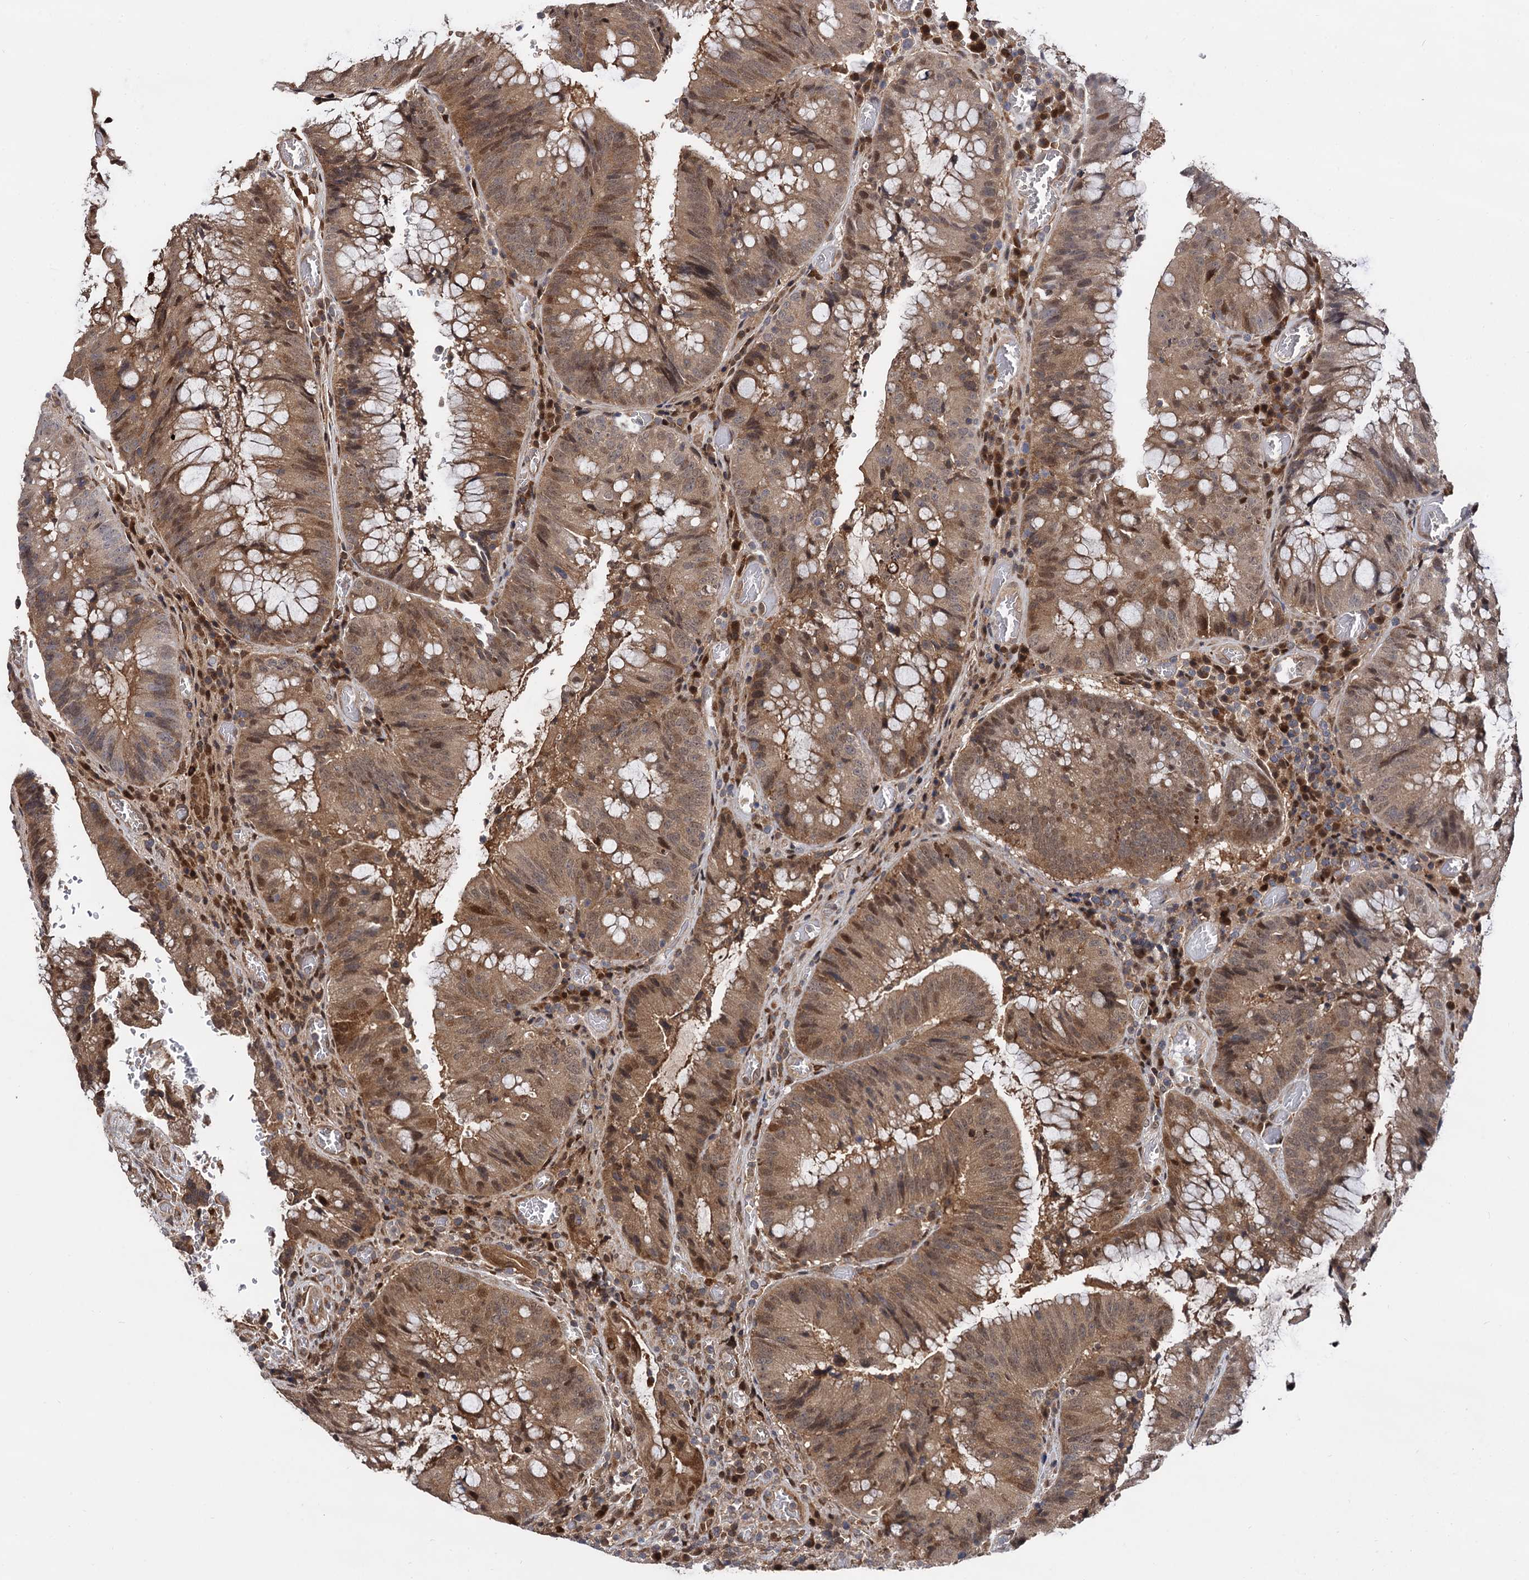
{"staining": {"intensity": "moderate", "quantity": ">75%", "location": "cytoplasmic/membranous,nuclear"}, "tissue": "colorectal cancer", "cell_type": "Tumor cells", "image_type": "cancer", "snomed": [{"axis": "morphology", "description": "Adenocarcinoma, NOS"}, {"axis": "topography", "description": "Rectum"}], "caption": "High-magnification brightfield microscopy of colorectal cancer (adenocarcinoma) stained with DAB (brown) and counterstained with hematoxylin (blue). tumor cells exhibit moderate cytoplasmic/membranous and nuclear staining is seen in about>75% of cells.", "gene": "SELENOP", "patient": {"sex": "male", "age": 69}}